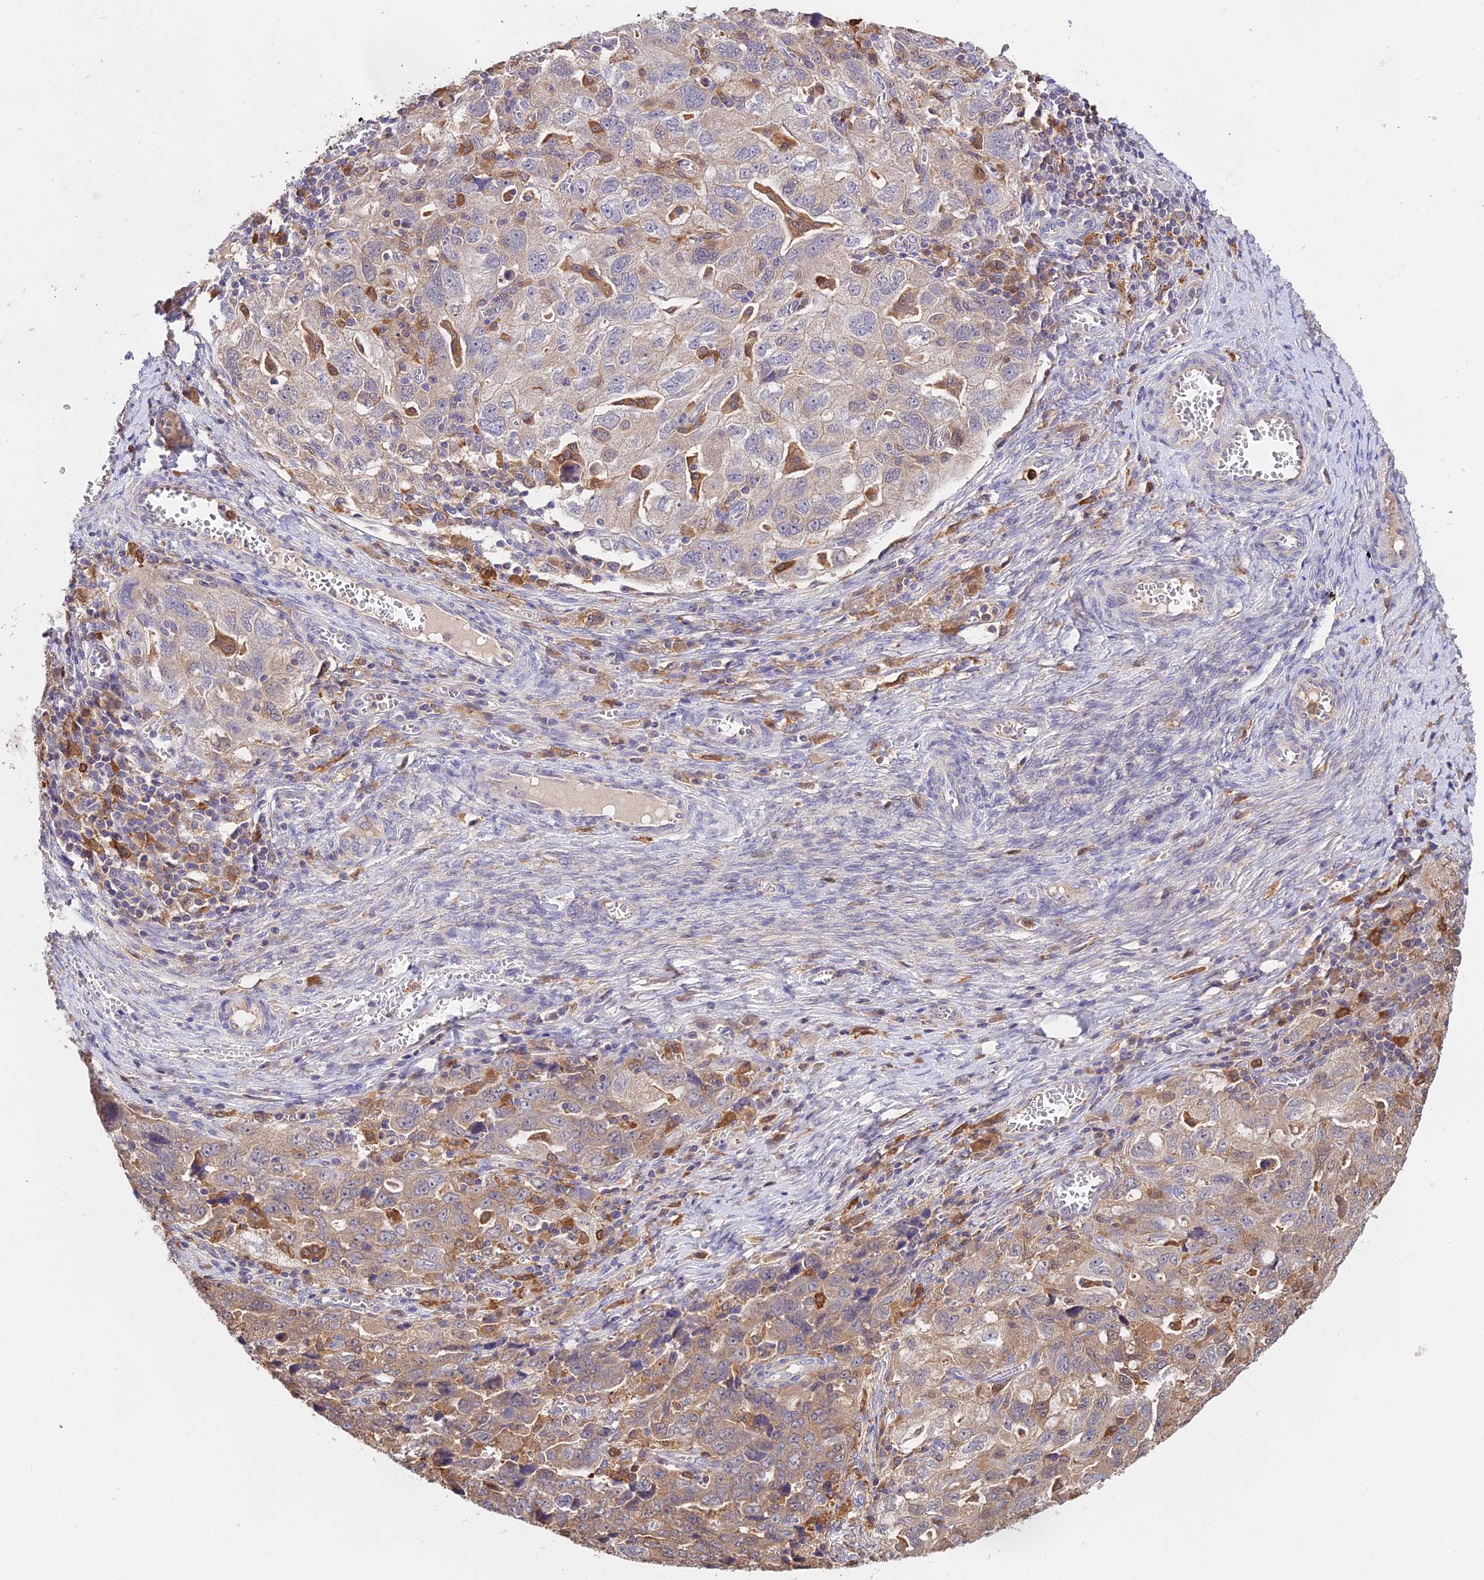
{"staining": {"intensity": "moderate", "quantity": "25%-75%", "location": "cytoplasmic/membranous"}, "tissue": "ovarian cancer", "cell_type": "Tumor cells", "image_type": "cancer", "snomed": [{"axis": "morphology", "description": "Carcinoma, NOS"}, {"axis": "morphology", "description": "Cystadenocarcinoma, serous, NOS"}, {"axis": "topography", "description": "Ovary"}], "caption": "Protein staining reveals moderate cytoplasmic/membranous positivity in about 25%-75% of tumor cells in ovarian cancer (serous cystadenocarcinoma).", "gene": "FBP1", "patient": {"sex": "female", "age": 69}}